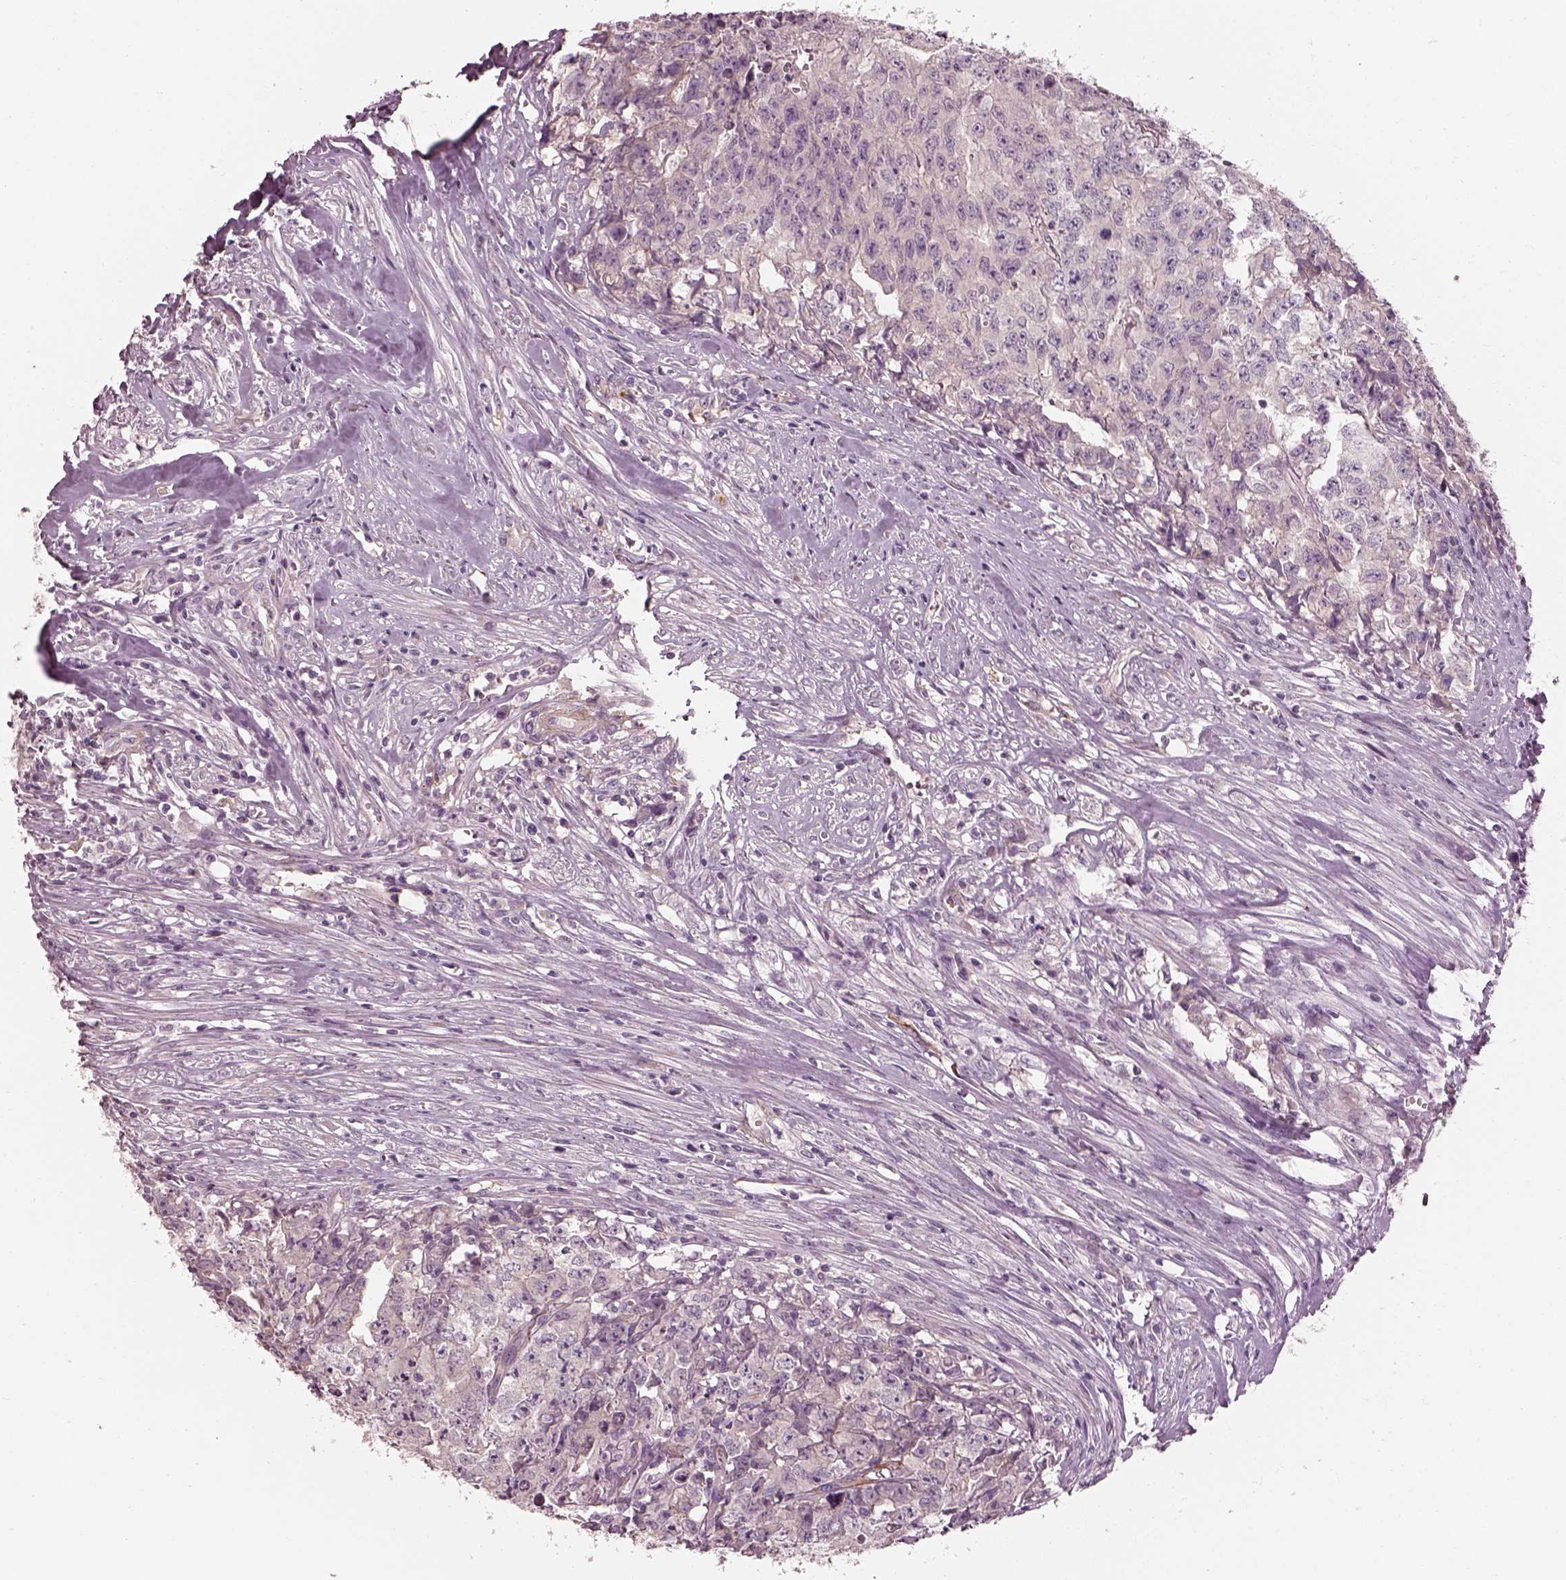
{"staining": {"intensity": "negative", "quantity": "none", "location": "none"}, "tissue": "testis cancer", "cell_type": "Tumor cells", "image_type": "cancer", "snomed": [{"axis": "morphology", "description": "Carcinoma, Embryonal, NOS"}, {"axis": "morphology", "description": "Teratoma, malignant, NOS"}, {"axis": "topography", "description": "Testis"}], "caption": "DAB immunohistochemical staining of human testis cancer shows no significant expression in tumor cells. (Immunohistochemistry (ihc), brightfield microscopy, high magnification).", "gene": "PRKCZ", "patient": {"sex": "male", "age": 24}}